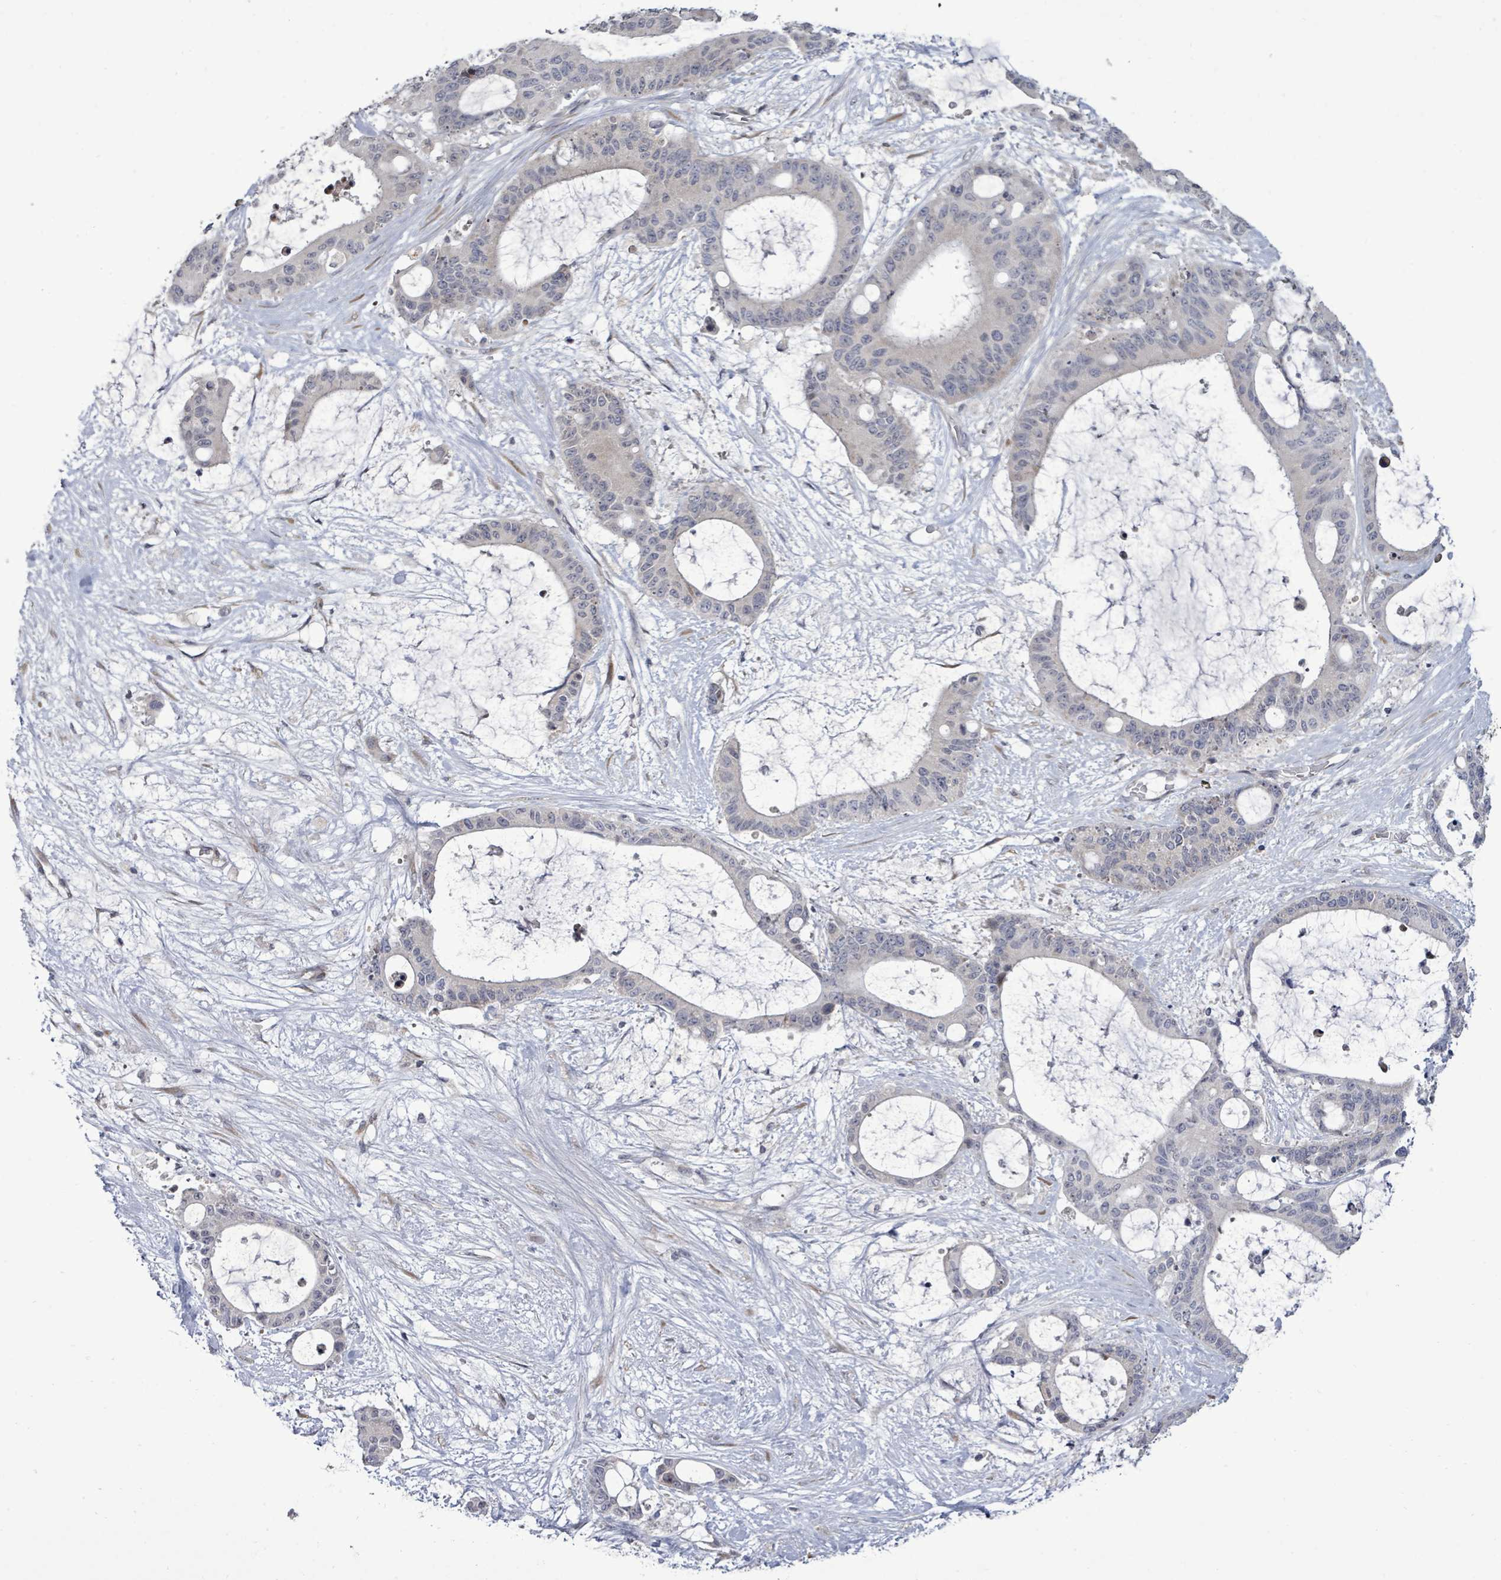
{"staining": {"intensity": "negative", "quantity": "none", "location": "none"}, "tissue": "liver cancer", "cell_type": "Tumor cells", "image_type": "cancer", "snomed": [{"axis": "morphology", "description": "Normal tissue, NOS"}, {"axis": "morphology", "description": "Cholangiocarcinoma"}, {"axis": "topography", "description": "Liver"}, {"axis": "topography", "description": "Peripheral nerve tissue"}], "caption": "Histopathology image shows no significant protein staining in tumor cells of cholangiocarcinoma (liver).", "gene": "POMGNT2", "patient": {"sex": "female", "age": 73}}